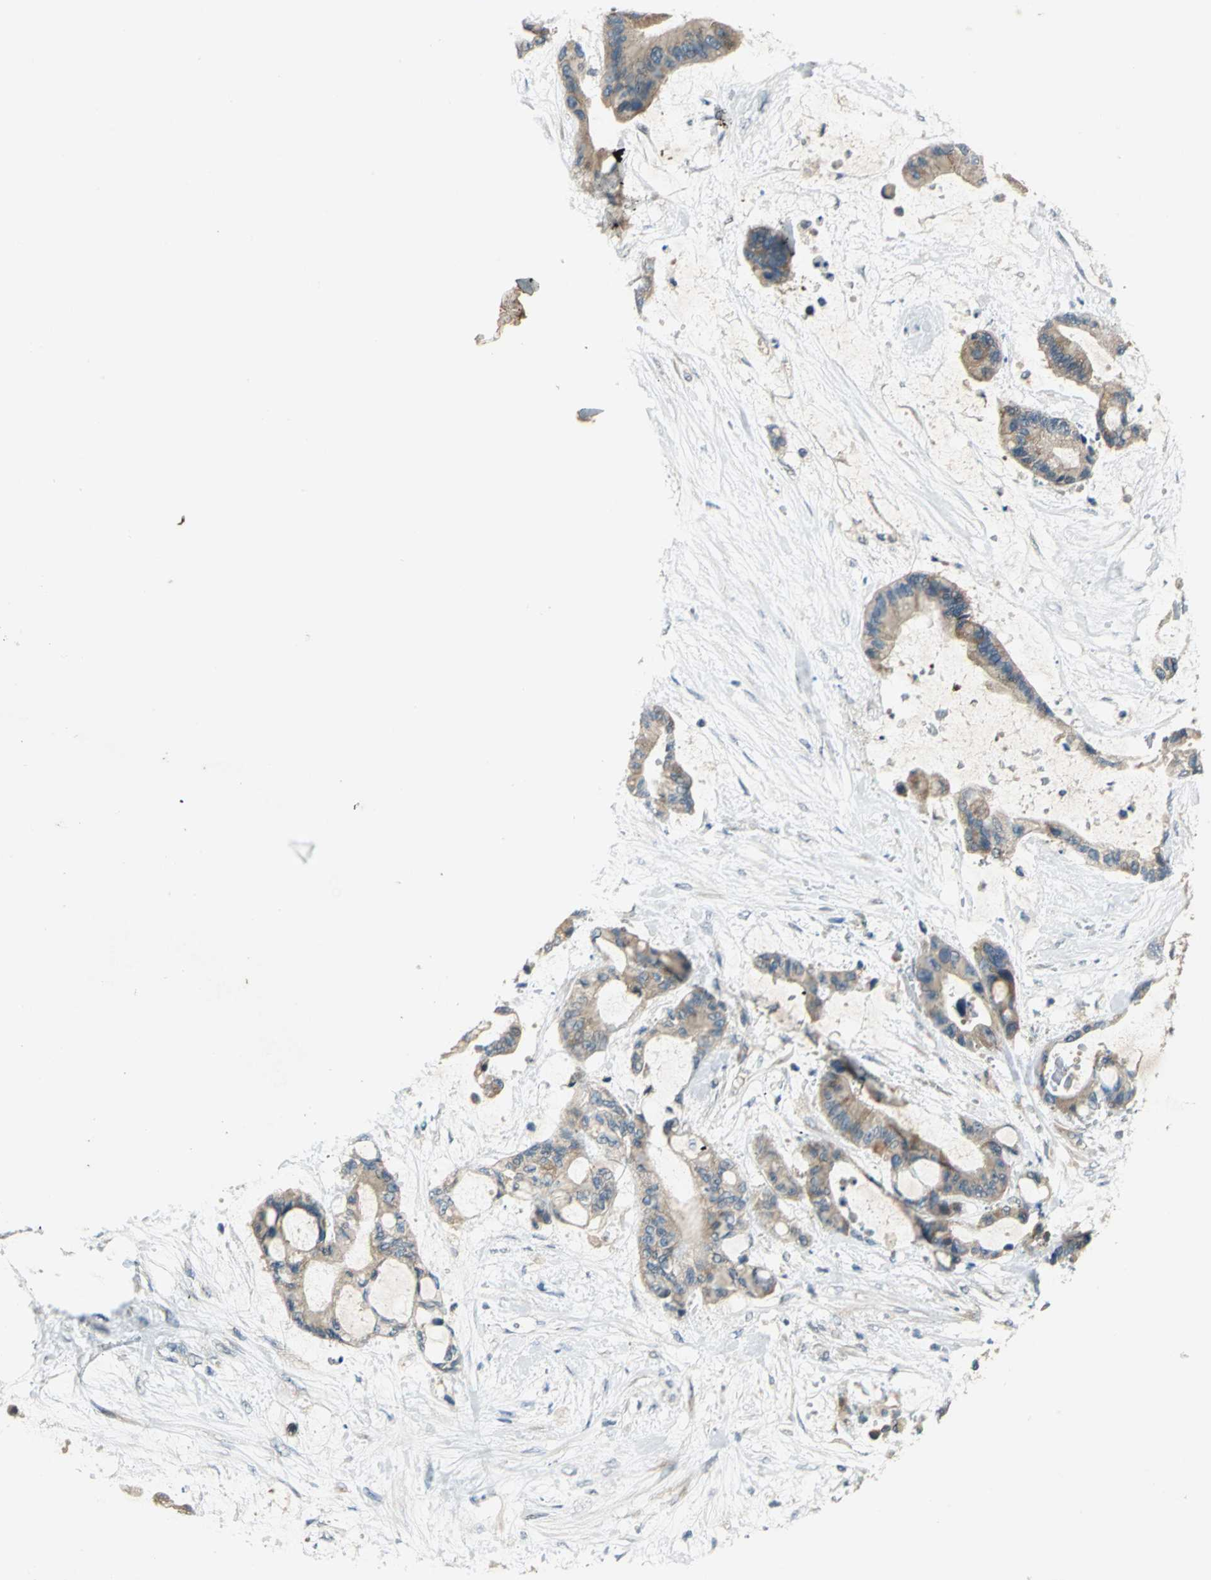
{"staining": {"intensity": "moderate", "quantity": "25%-75%", "location": "cytoplasmic/membranous"}, "tissue": "liver cancer", "cell_type": "Tumor cells", "image_type": "cancer", "snomed": [{"axis": "morphology", "description": "Cholangiocarcinoma"}, {"axis": "topography", "description": "Liver"}], "caption": "Protein expression analysis of liver cancer (cholangiocarcinoma) demonstrates moderate cytoplasmic/membranous staining in approximately 25%-75% of tumor cells.", "gene": "EMCN", "patient": {"sex": "female", "age": 73}}